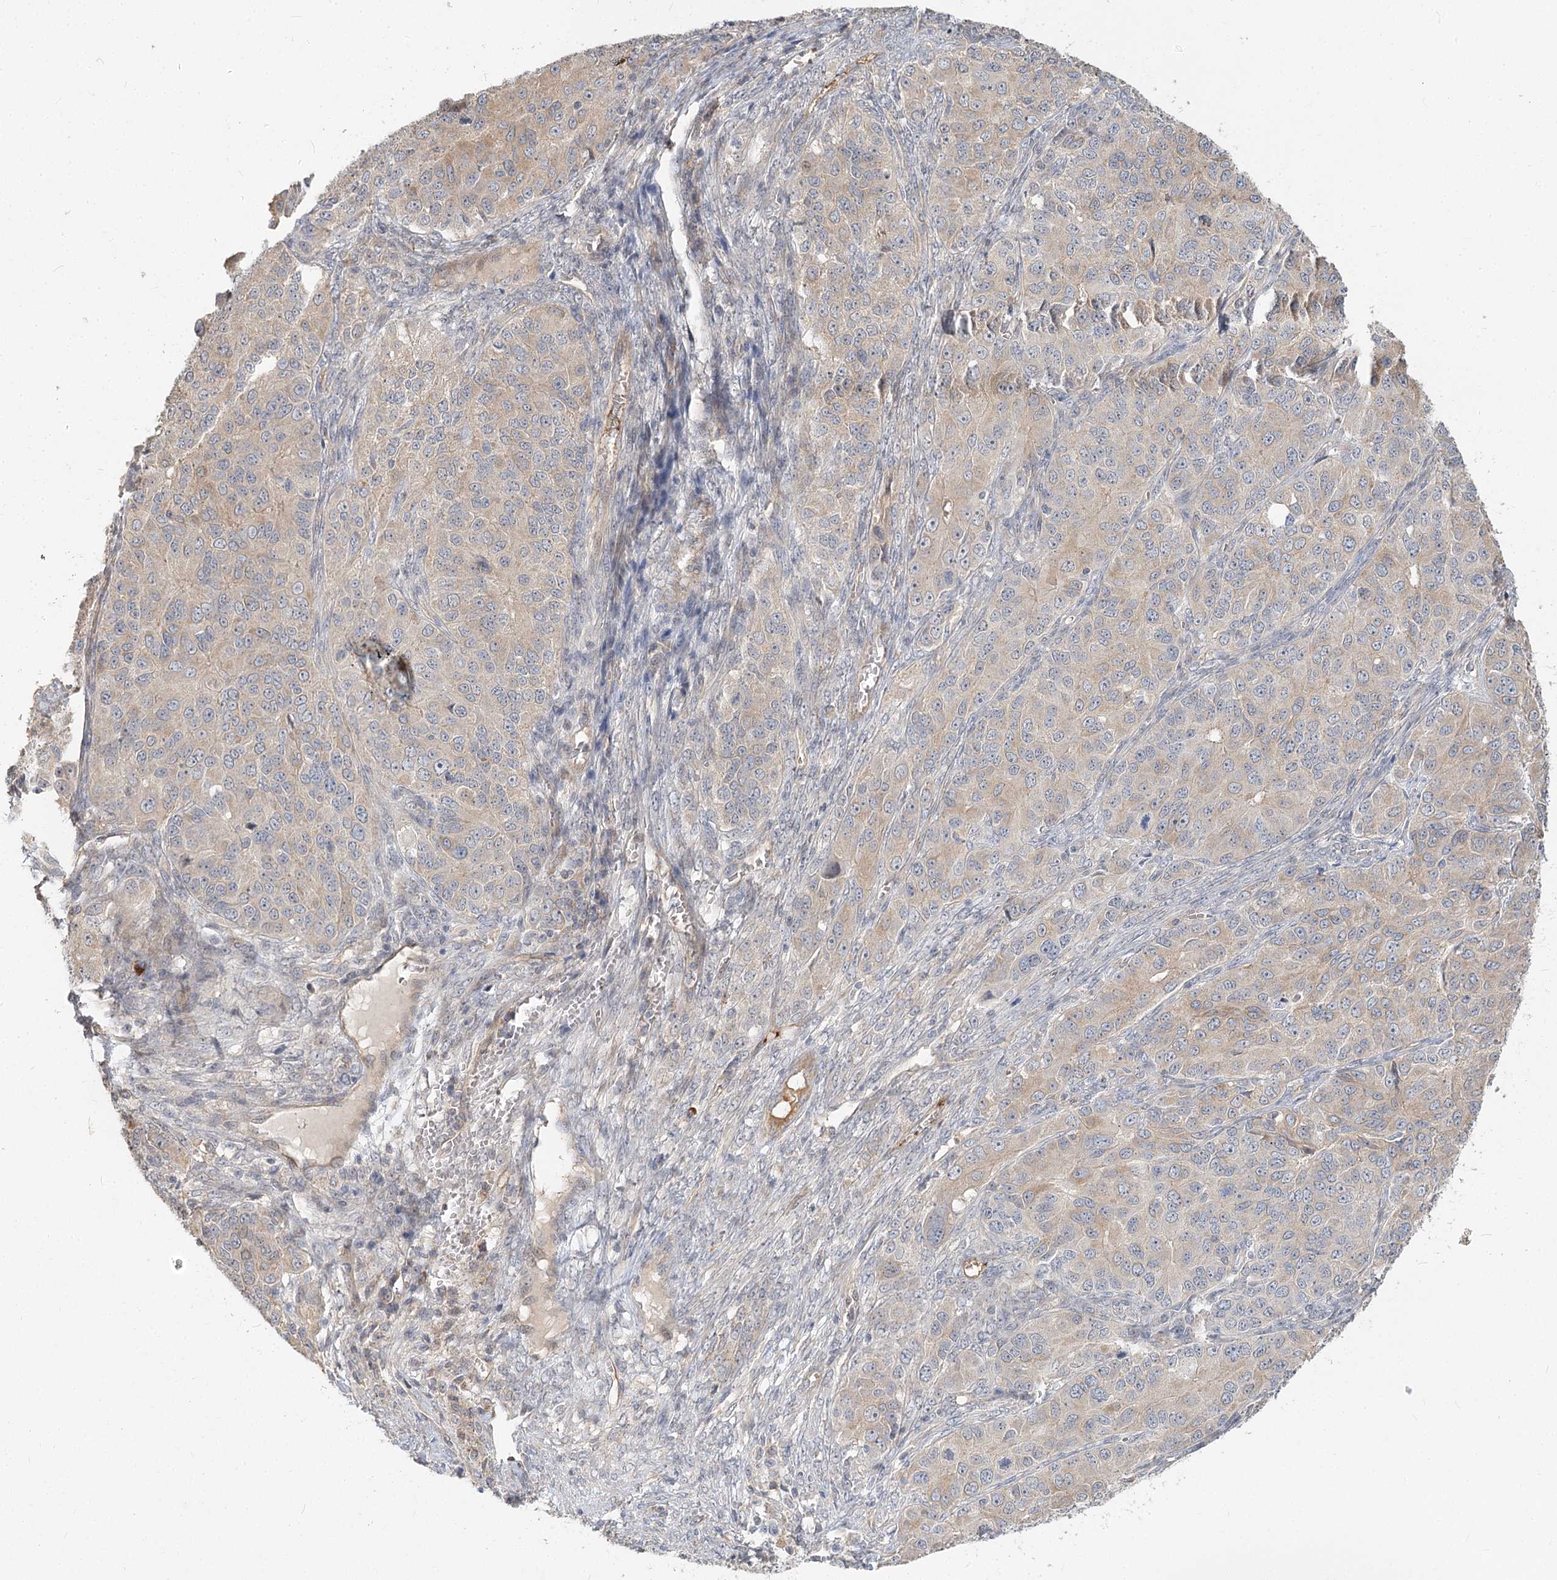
{"staining": {"intensity": "weak", "quantity": "25%-75%", "location": "cytoplasmic/membranous"}, "tissue": "ovarian cancer", "cell_type": "Tumor cells", "image_type": "cancer", "snomed": [{"axis": "morphology", "description": "Carcinoma, endometroid"}, {"axis": "topography", "description": "Ovary"}], "caption": "Human ovarian endometroid carcinoma stained for a protein (brown) displays weak cytoplasmic/membranous positive positivity in approximately 25%-75% of tumor cells.", "gene": "GUCY2C", "patient": {"sex": "female", "age": 51}}